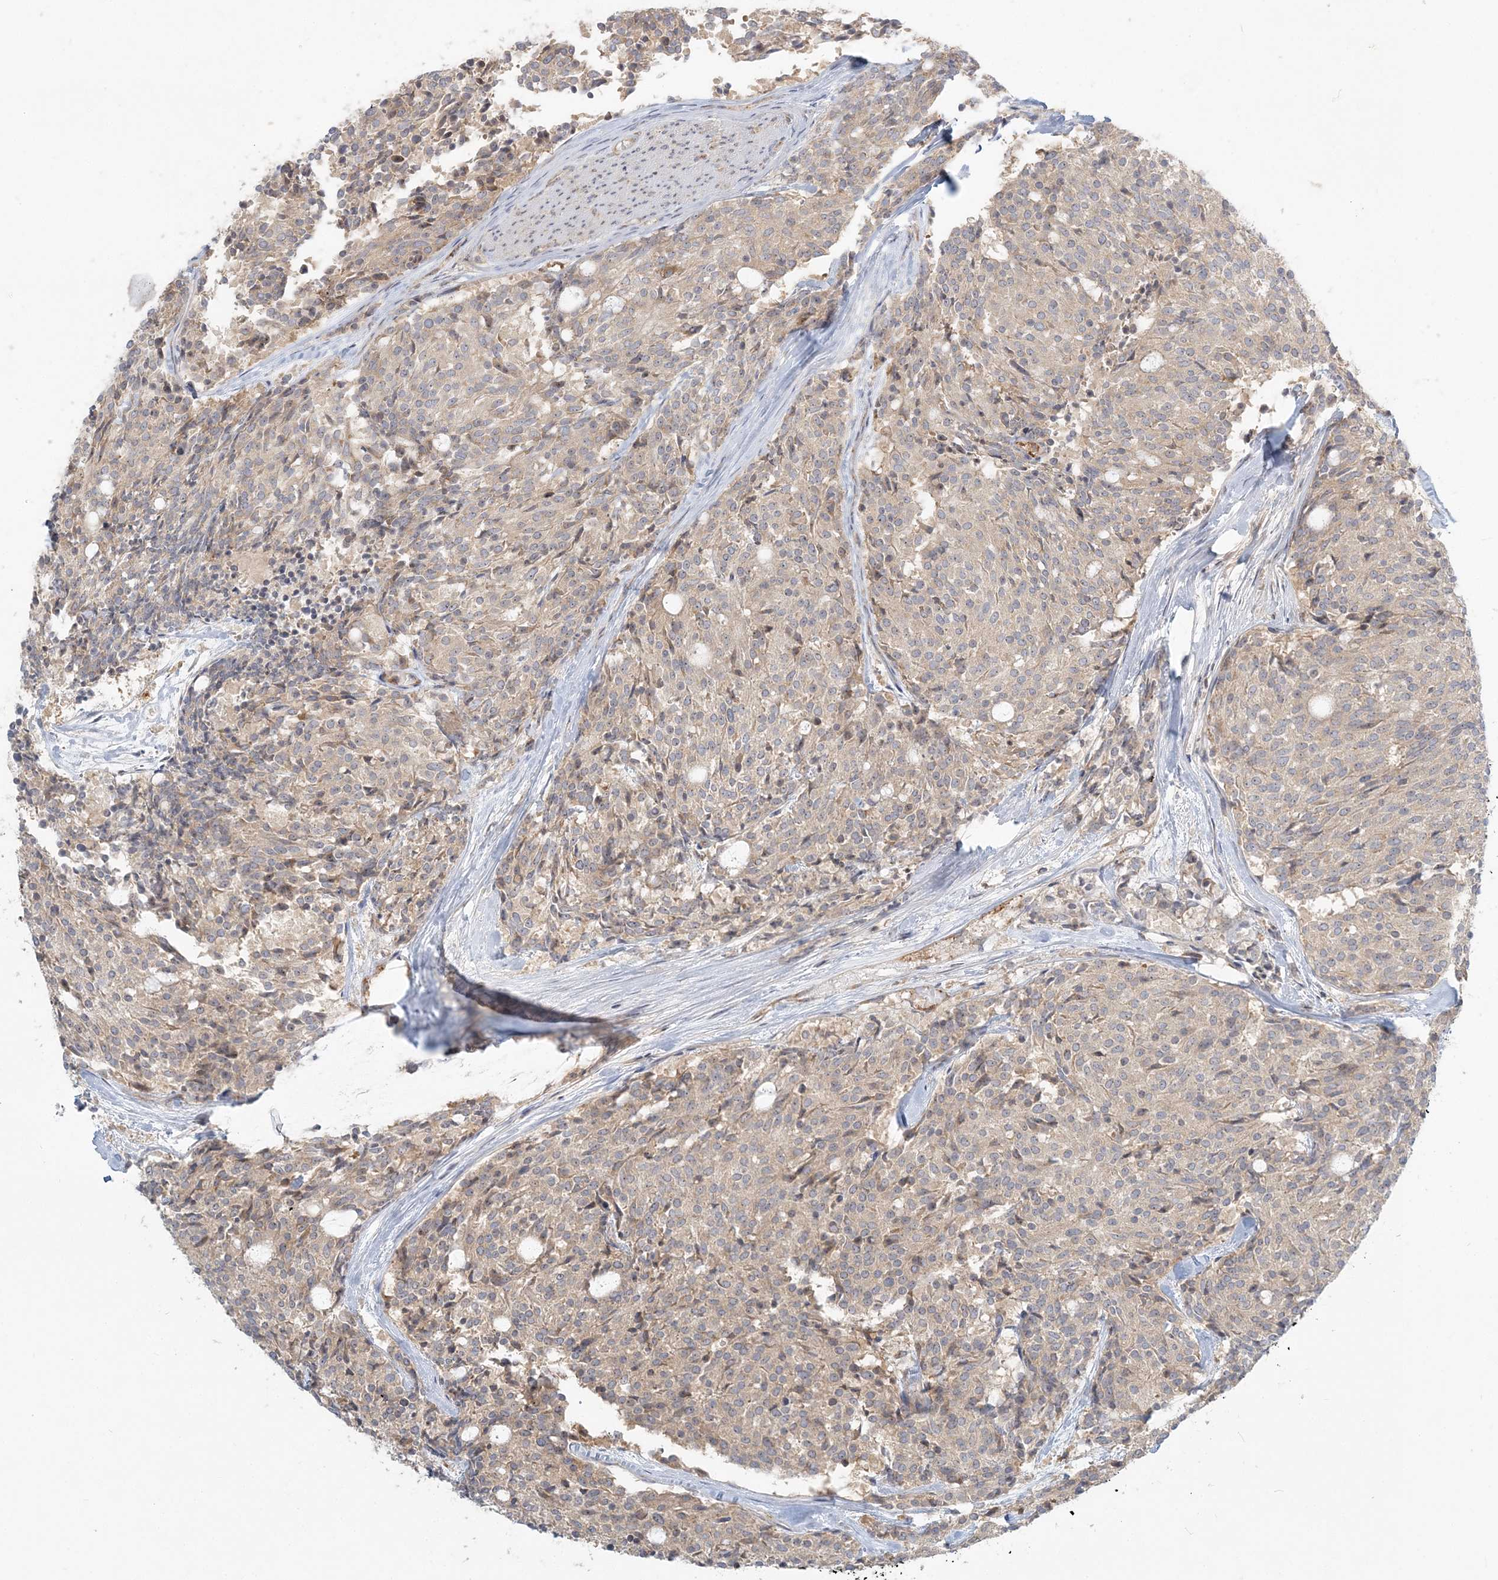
{"staining": {"intensity": "negative", "quantity": "none", "location": "none"}, "tissue": "carcinoid", "cell_type": "Tumor cells", "image_type": "cancer", "snomed": [{"axis": "morphology", "description": "Carcinoid, malignant, NOS"}, {"axis": "topography", "description": "Pancreas"}], "caption": "DAB (3,3'-diaminobenzidine) immunohistochemical staining of human carcinoid demonstrates no significant expression in tumor cells. (DAB (3,3'-diaminobenzidine) IHC, high magnification).", "gene": "AP1AR", "patient": {"sex": "female", "age": 54}}